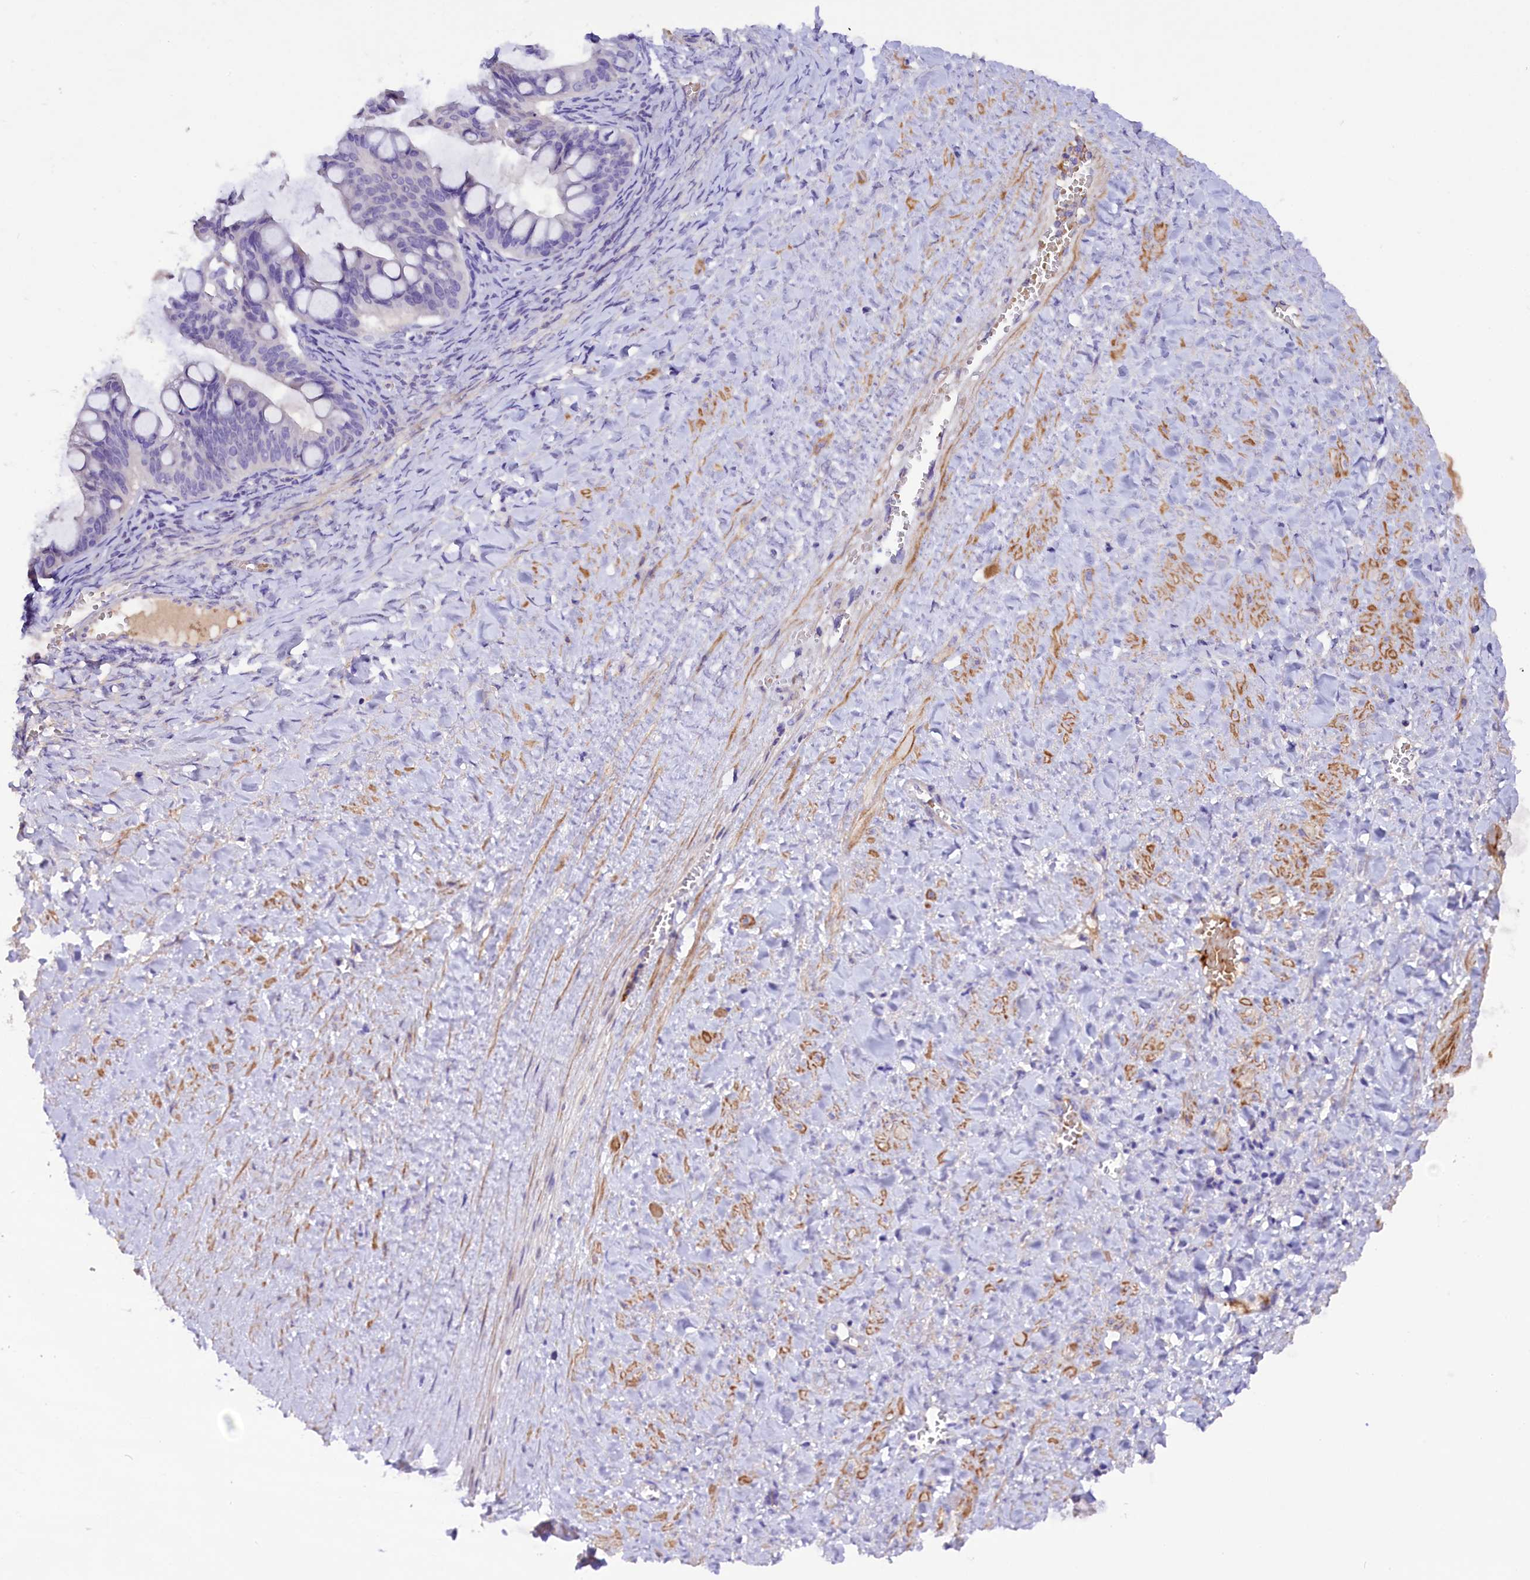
{"staining": {"intensity": "negative", "quantity": "none", "location": "none"}, "tissue": "ovarian cancer", "cell_type": "Tumor cells", "image_type": "cancer", "snomed": [{"axis": "morphology", "description": "Cystadenocarcinoma, mucinous, NOS"}, {"axis": "topography", "description": "Ovary"}], "caption": "A micrograph of human mucinous cystadenocarcinoma (ovarian) is negative for staining in tumor cells.", "gene": "MEX3B", "patient": {"sex": "female", "age": 73}}